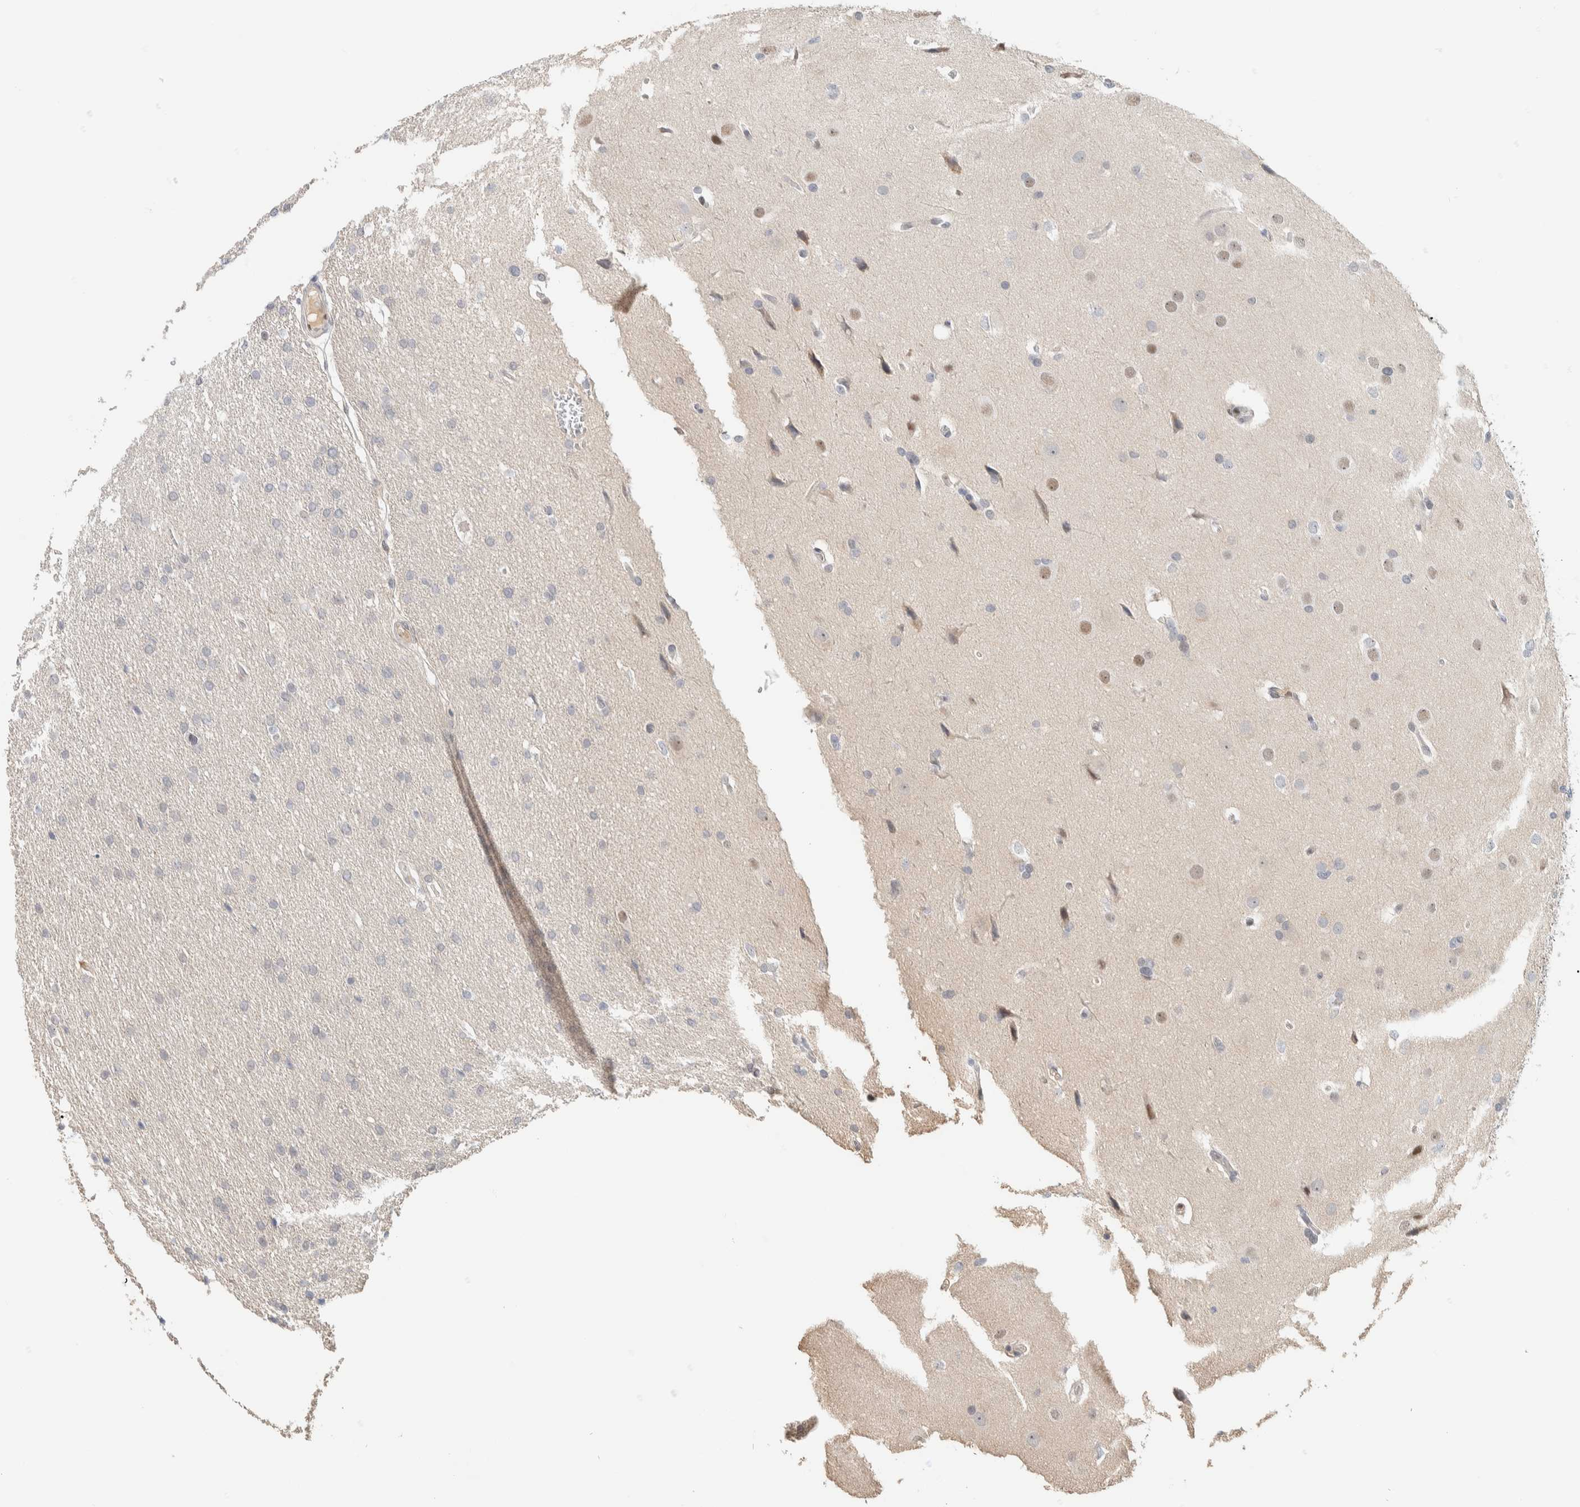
{"staining": {"intensity": "weak", "quantity": "<25%", "location": "nuclear"}, "tissue": "glioma", "cell_type": "Tumor cells", "image_type": "cancer", "snomed": [{"axis": "morphology", "description": "Glioma, malignant, Low grade"}, {"axis": "topography", "description": "Brain"}], "caption": "IHC photomicrograph of low-grade glioma (malignant) stained for a protein (brown), which shows no expression in tumor cells. (Brightfield microscopy of DAB immunohistochemistry (IHC) at high magnification).", "gene": "PUS7", "patient": {"sex": "female", "age": 37}}